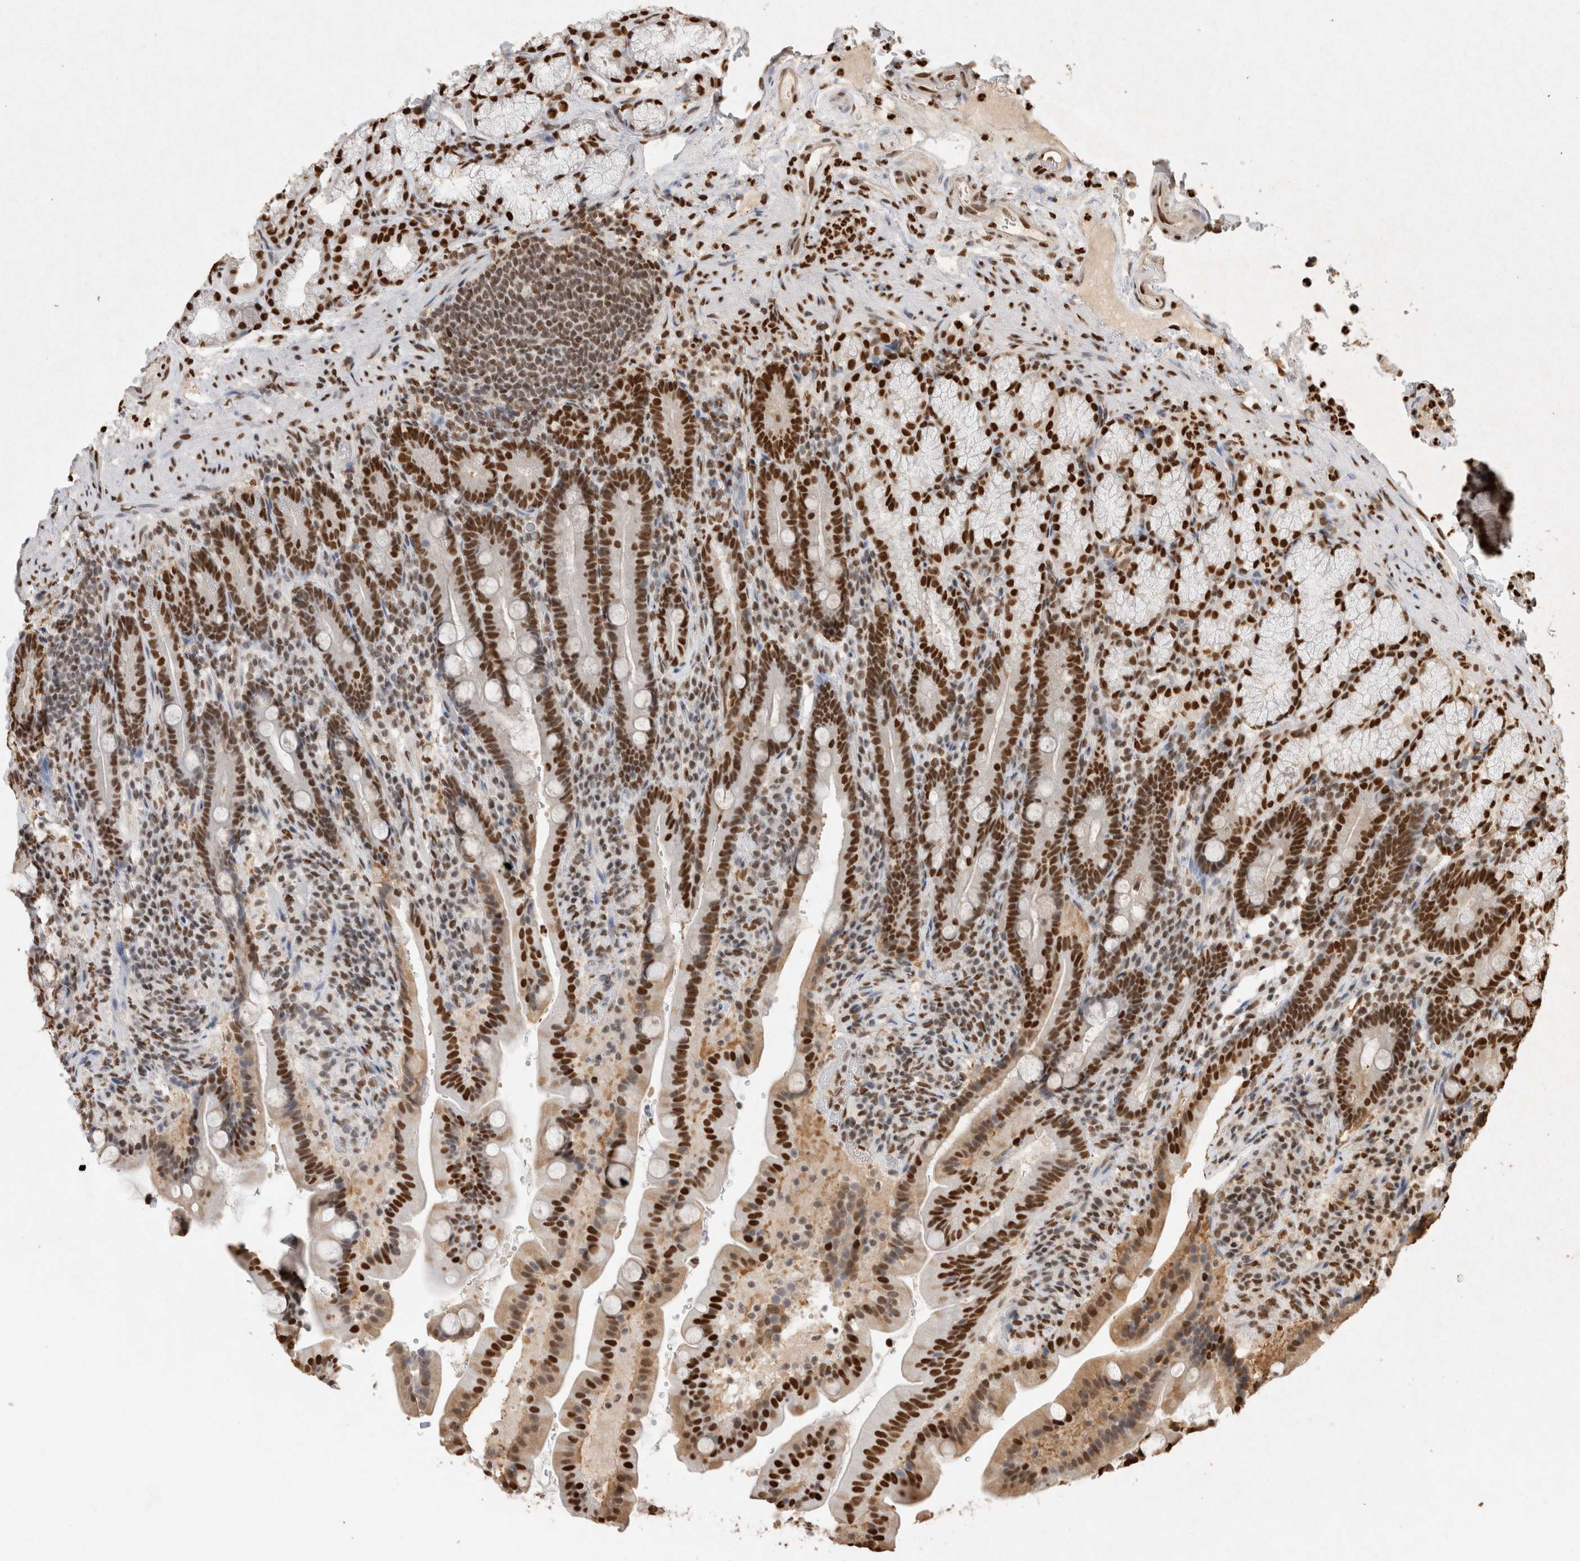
{"staining": {"intensity": "strong", "quantity": ">75%", "location": "nuclear"}, "tissue": "duodenum", "cell_type": "Glandular cells", "image_type": "normal", "snomed": [{"axis": "morphology", "description": "Normal tissue, NOS"}, {"axis": "topography", "description": "Duodenum"}], "caption": "Glandular cells display strong nuclear expression in approximately >75% of cells in normal duodenum. (DAB = brown stain, brightfield microscopy at high magnification).", "gene": "HDGF", "patient": {"sex": "male", "age": 54}}